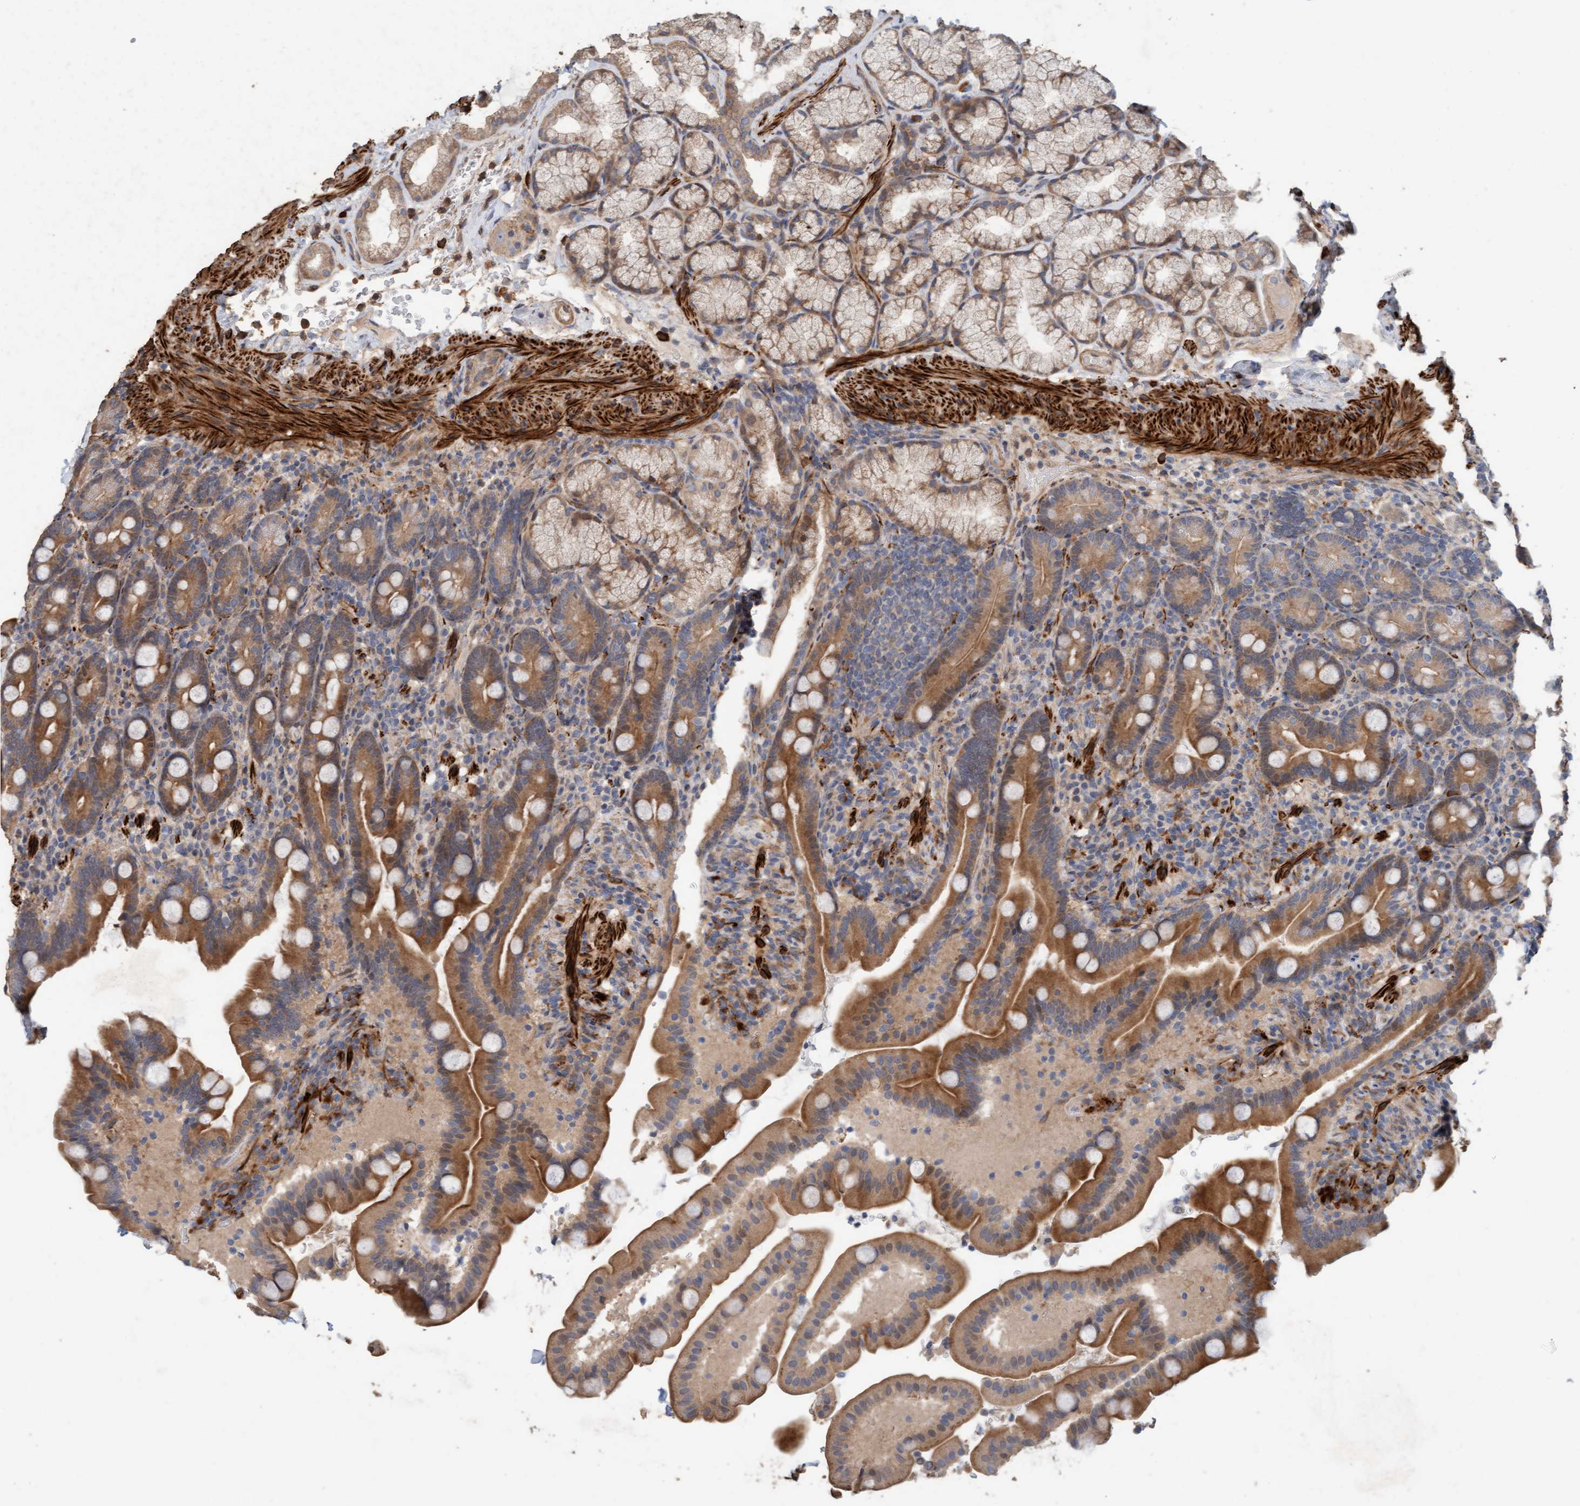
{"staining": {"intensity": "moderate", "quantity": "25%-75%", "location": "cytoplasmic/membranous"}, "tissue": "duodenum", "cell_type": "Glandular cells", "image_type": "normal", "snomed": [{"axis": "morphology", "description": "Normal tissue, NOS"}, {"axis": "topography", "description": "Duodenum"}], "caption": "Protein staining shows moderate cytoplasmic/membranous positivity in about 25%-75% of glandular cells in normal duodenum. The staining was performed using DAB (3,3'-diaminobenzidine) to visualize the protein expression in brown, while the nuclei were stained in blue with hematoxylin (Magnification: 20x).", "gene": "LONRF1", "patient": {"sex": "male", "age": 54}}